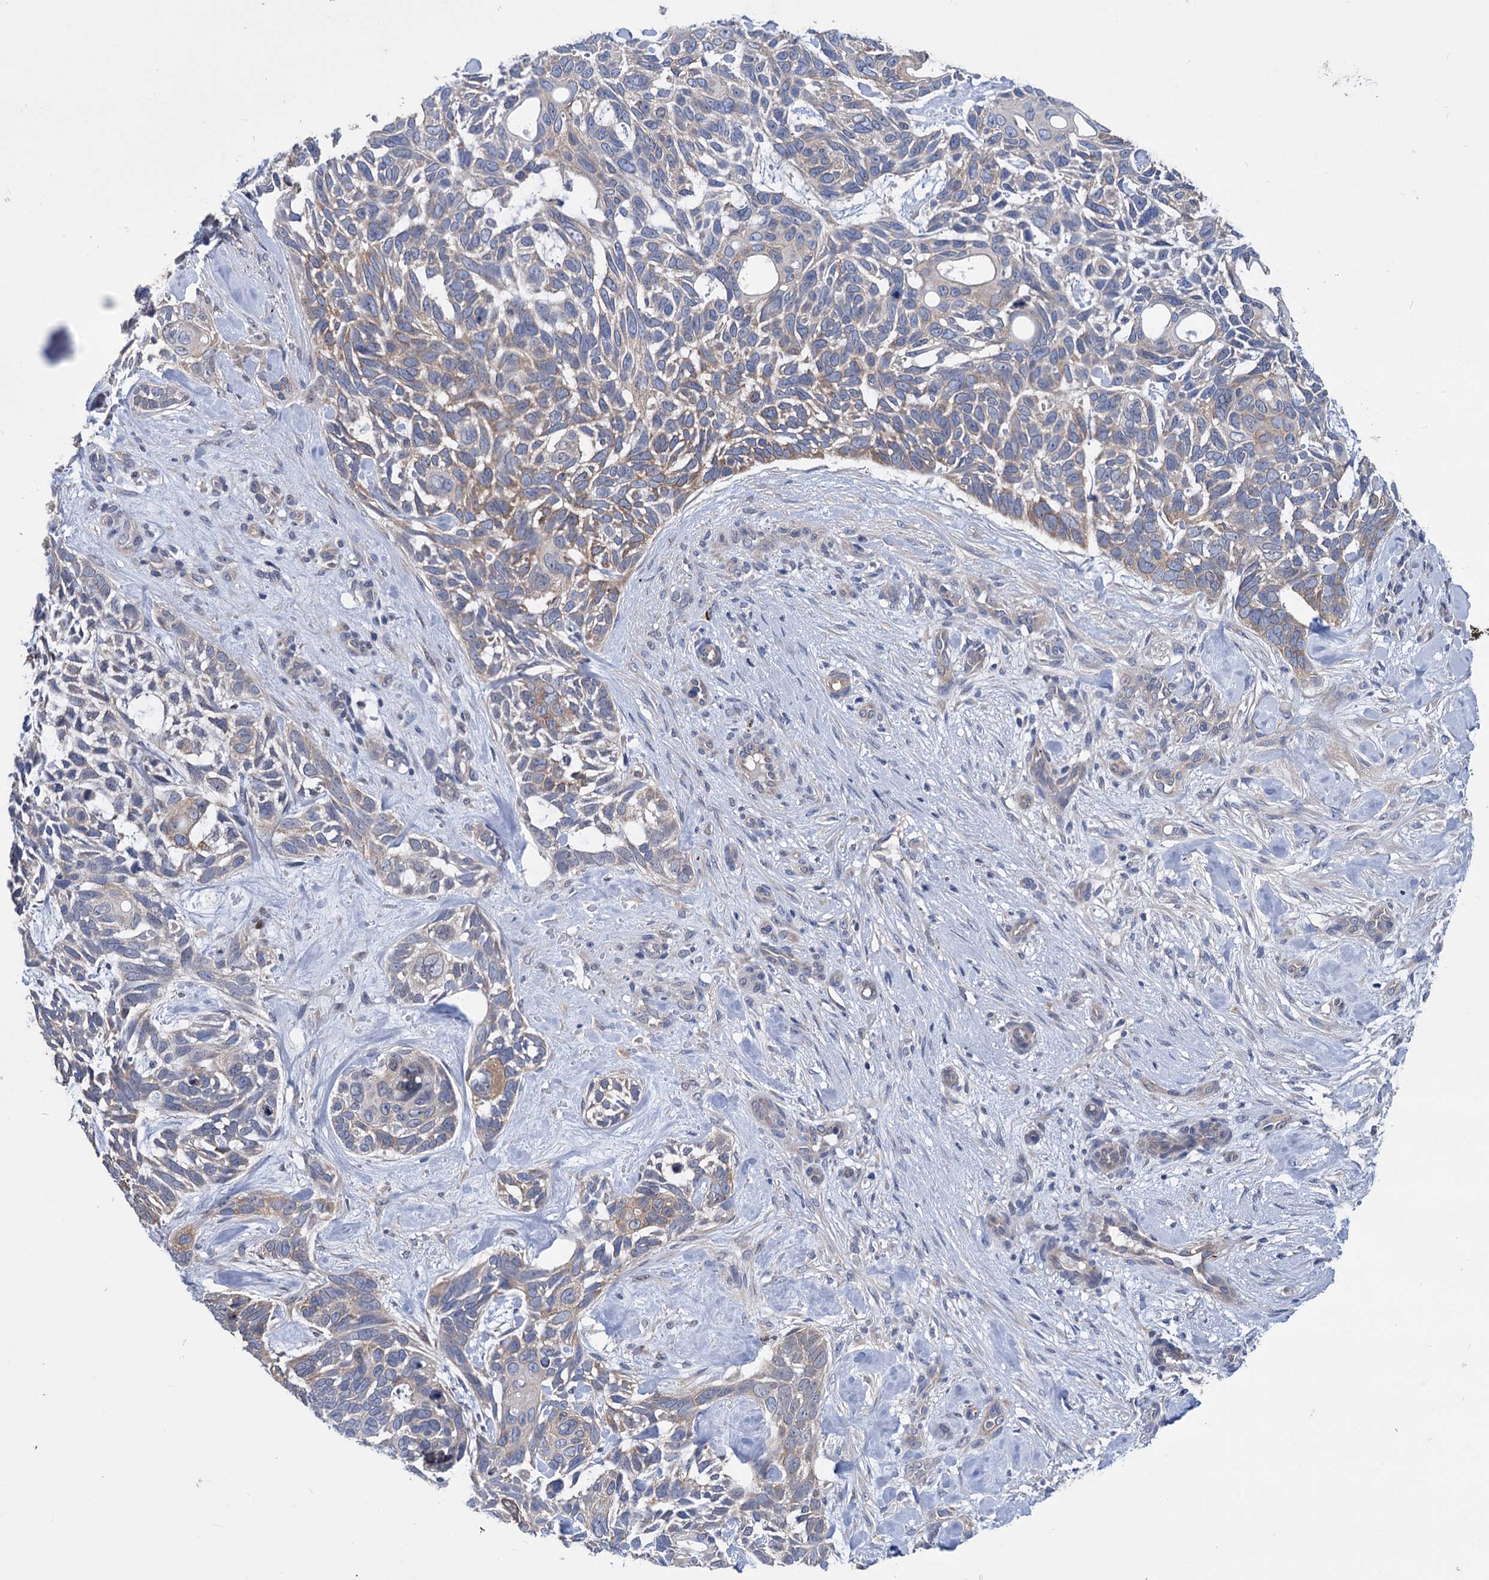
{"staining": {"intensity": "moderate", "quantity": "<25%", "location": "cytoplasmic/membranous"}, "tissue": "skin cancer", "cell_type": "Tumor cells", "image_type": "cancer", "snomed": [{"axis": "morphology", "description": "Basal cell carcinoma"}, {"axis": "topography", "description": "Skin"}], "caption": "DAB immunohistochemical staining of human basal cell carcinoma (skin) demonstrates moderate cytoplasmic/membranous protein staining in about <25% of tumor cells.", "gene": "ZNRD2", "patient": {"sex": "male", "age": 88}}